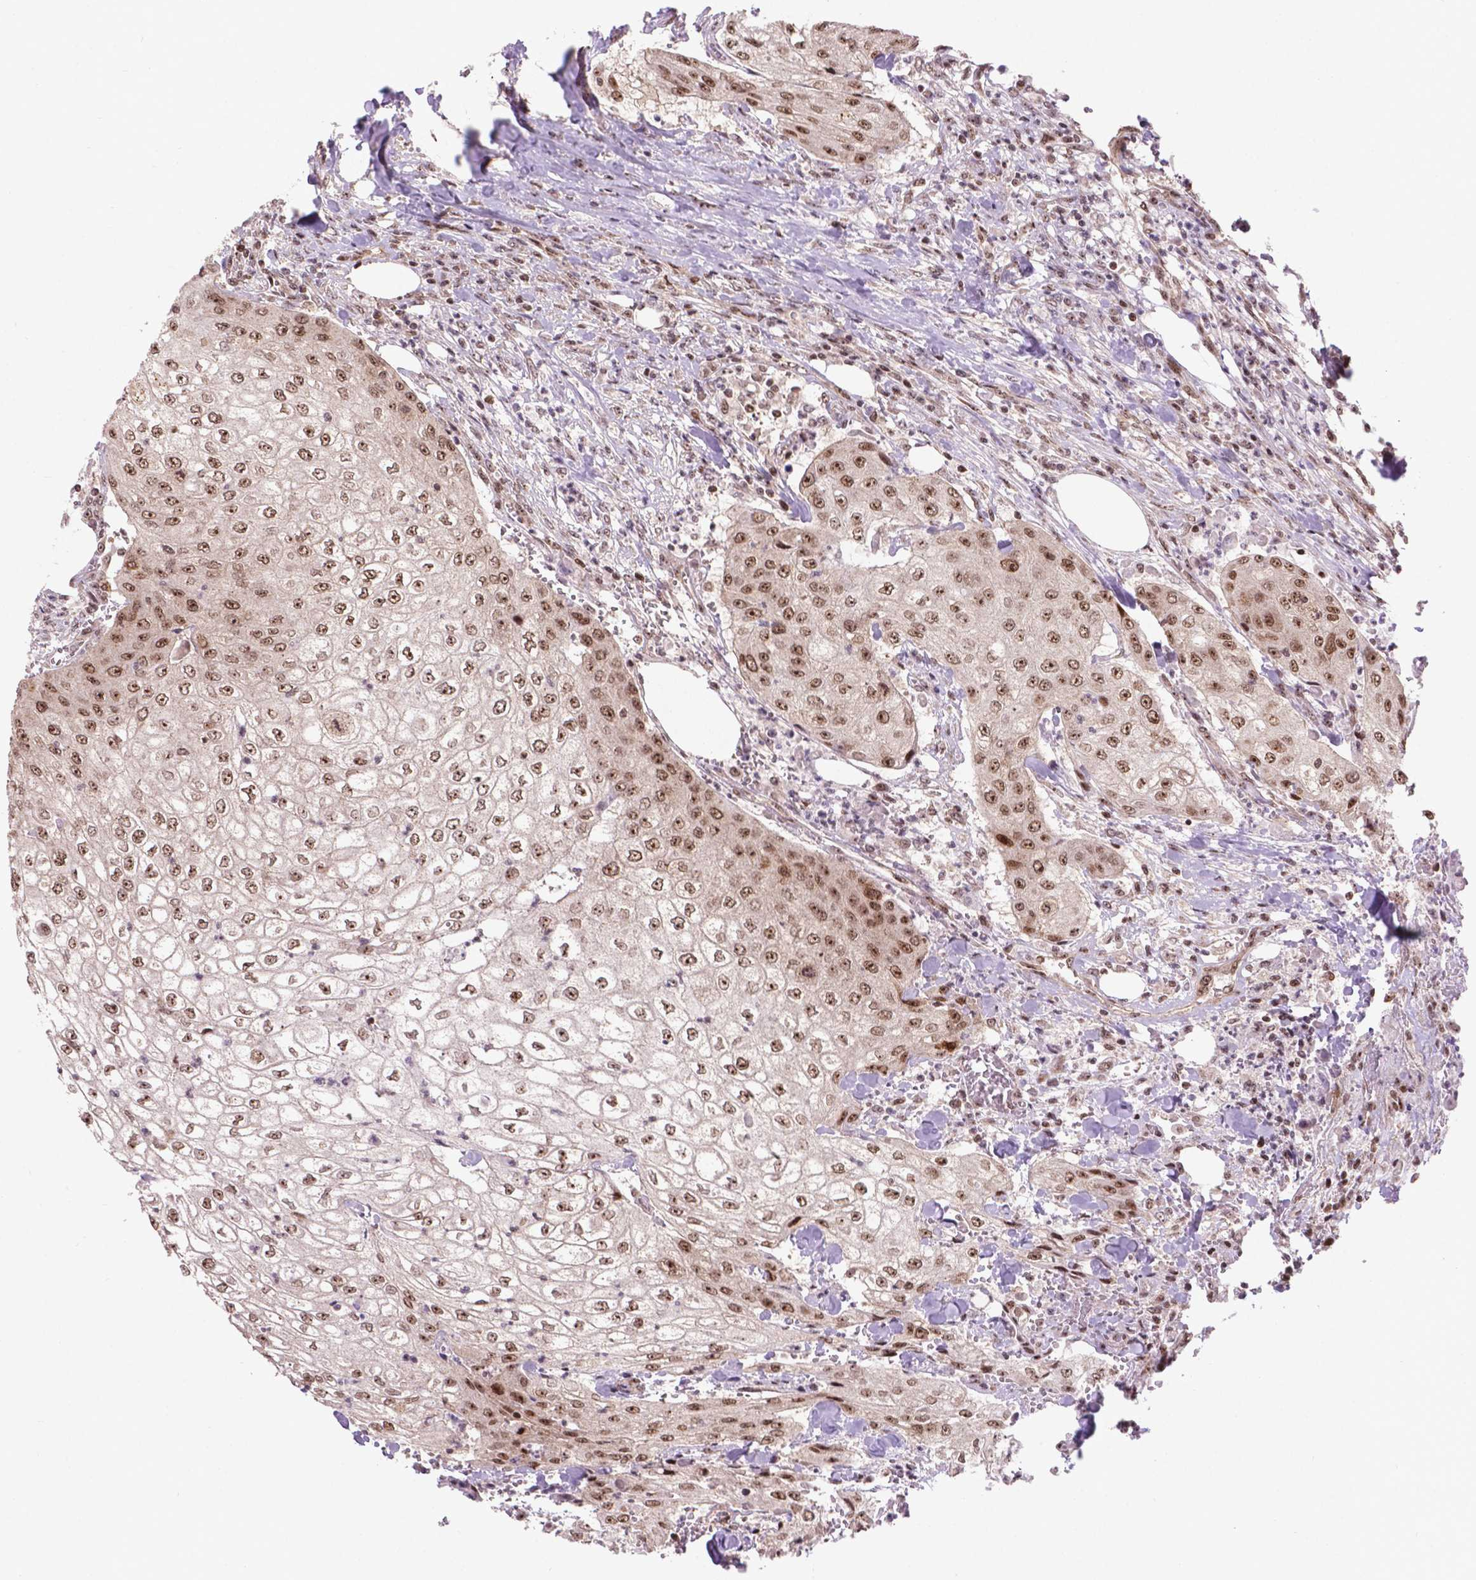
{"staining": {"intensity": "moderate", "quantity": ">75%", "location": "nuclear"}, "tissue": "urothelial cancer", "cell_type": "Tumor cells", "image_type": "cancer", "snomed": [{"axis": "morphology", "description": "Urothelial carcinoma, High grade"}, {"axis": "topography", "description": "Urinary bladder"}], "caption": "Brown immunohistochemical staining in human urothelial cancer reveals moderate nuclear positivity in approximately >75% of tumor cells.", "gene": "CSNK2A1", "patient": {"sex": "male", "age": 62}}